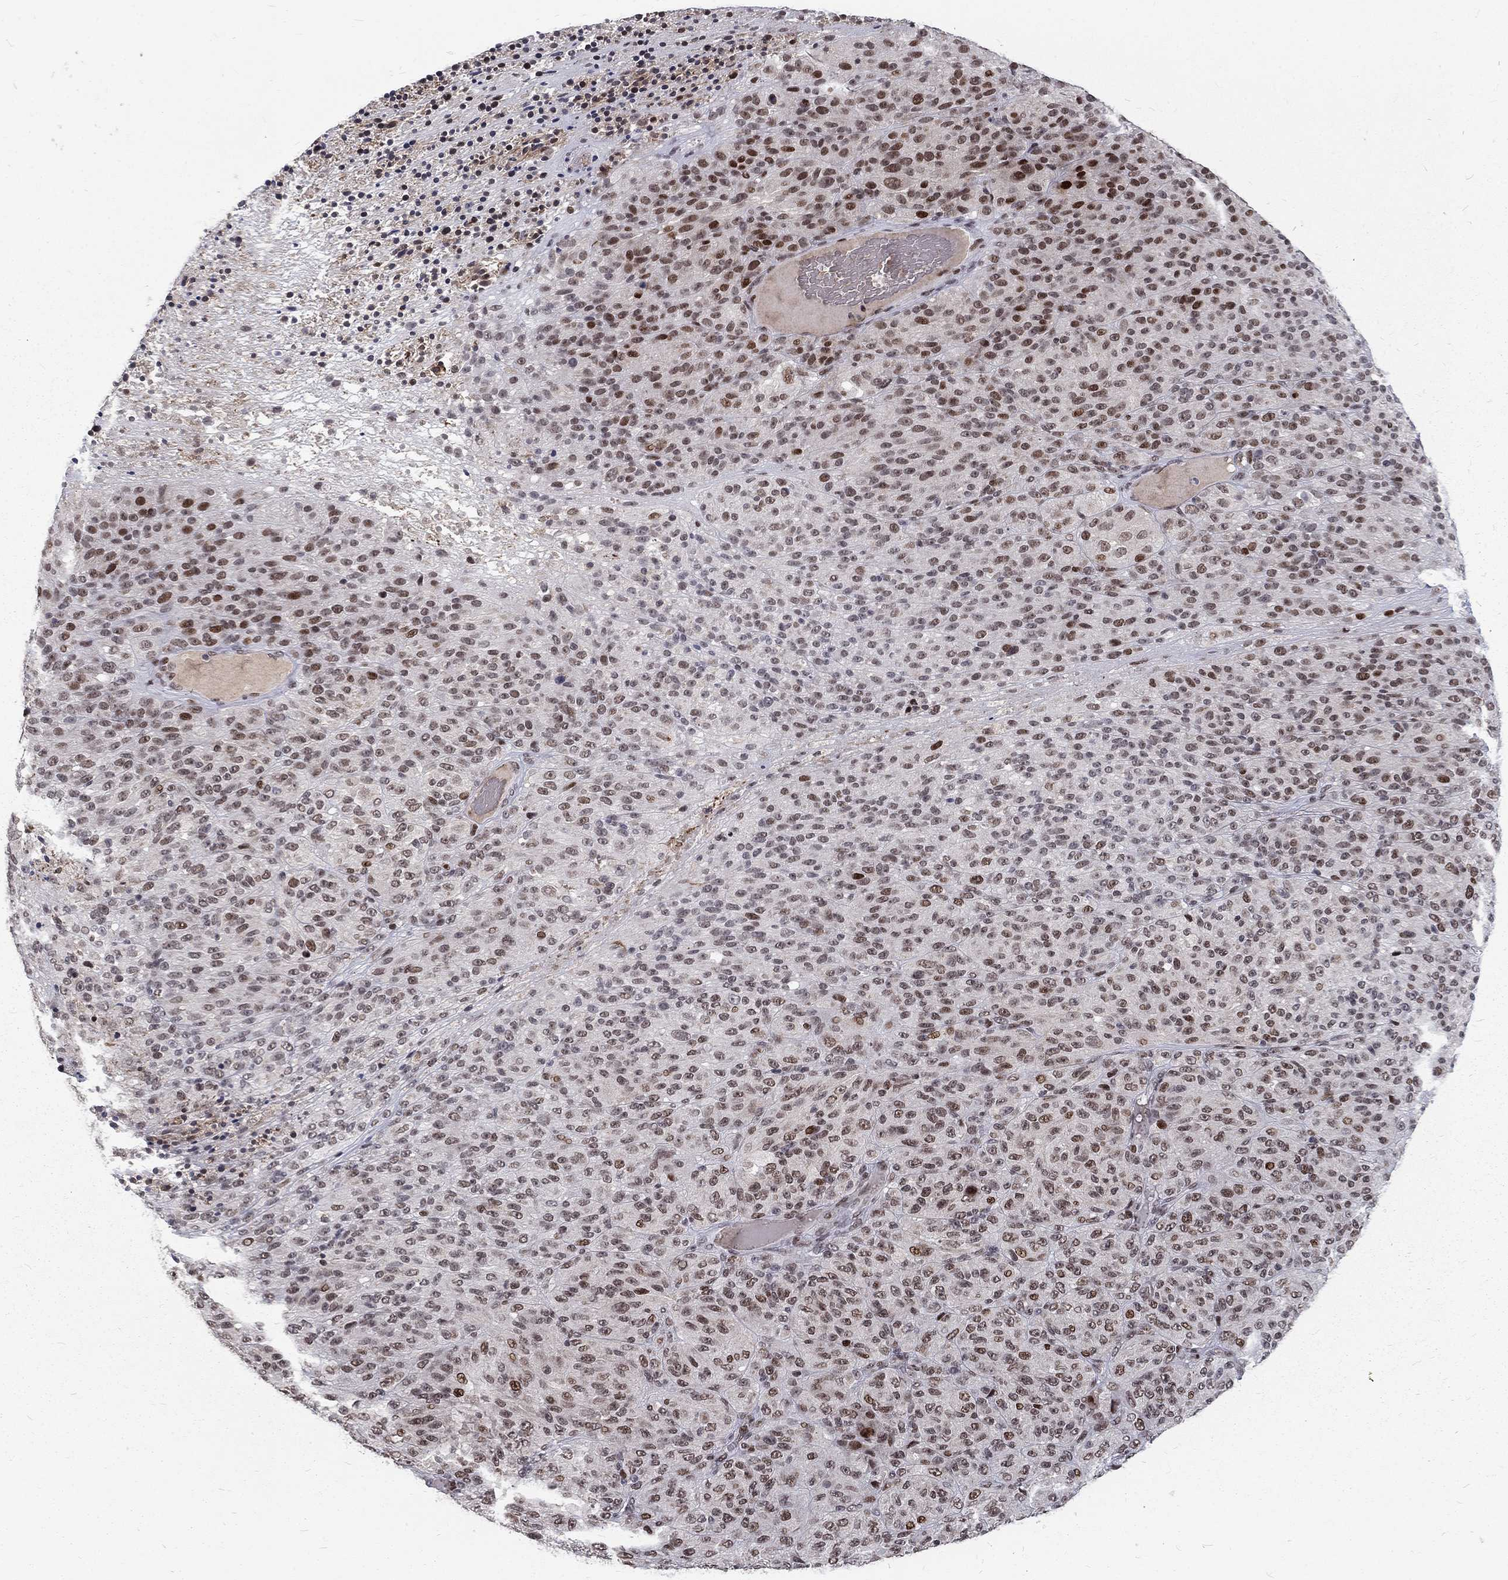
{"staining": {"intensity": "strong", "quantity": "25%-75%", "location": "nuclear"}, "tissue": "melanoma", "cell_type": "Tumor cells", "image_type": "cancer", "snomed": [{"axis": "morphology", "description": "Malignant melanoma, Metastatic site"}, {"axis": "topography", "description": "Brain"}], "caption": "Strong nuclear positivity for a protein is present in approximately 25%-75% of tumor cells of melanoma using immunohistochemistry.", "gene": "TCEAL1", "patient": {"sex": "female", "age": 56}}